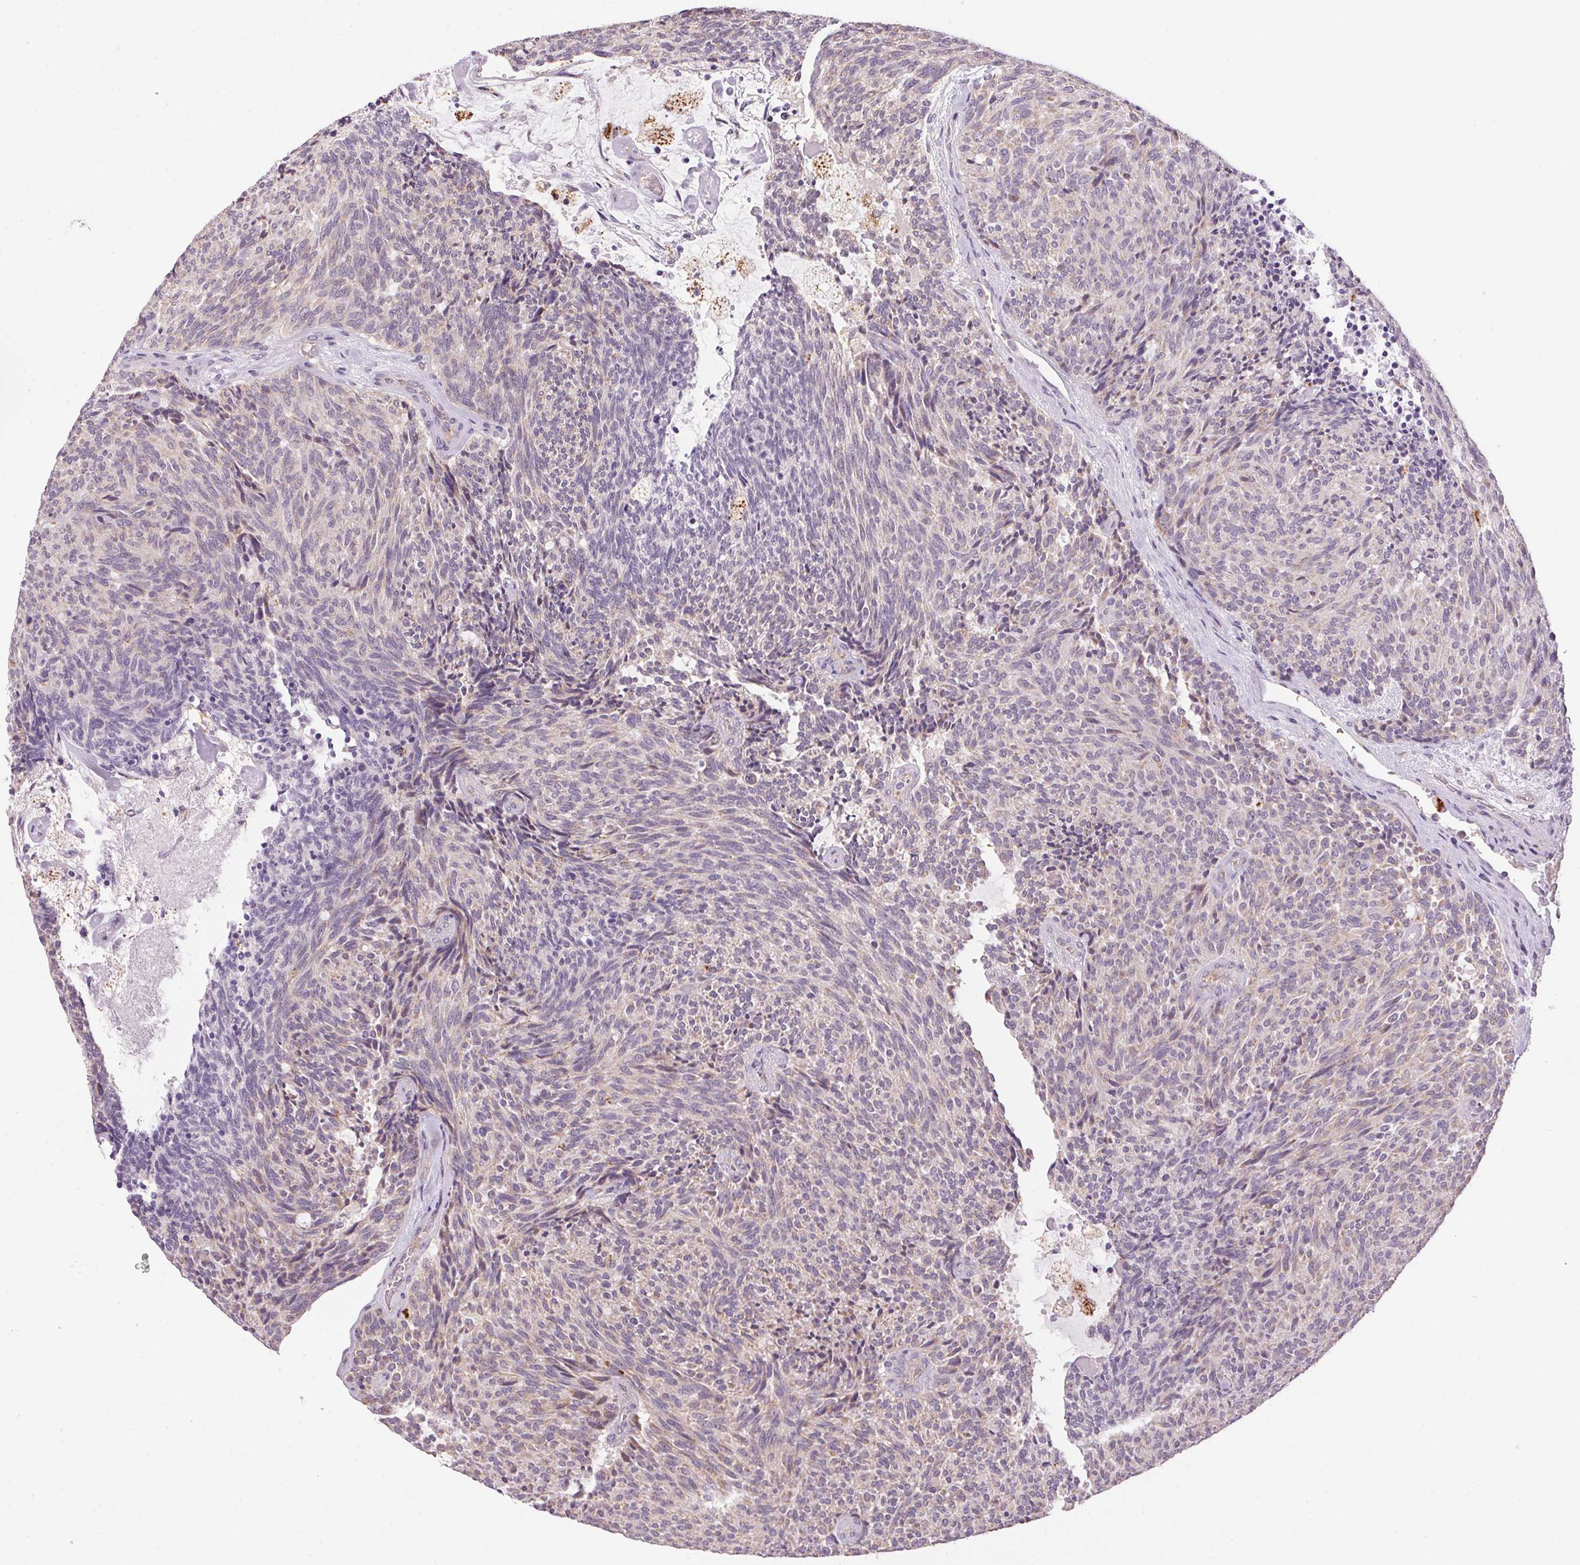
{"staining": {"intensity": "weak", "quantity": "<25%", "location": "cytoplasmic/membranous"}, "tissue": "carcinoid", "cell_type": "Tumor cells", "image_type": "cancer", "snomed": [{"axis": "morphology", "description": "Carcinoid, malignant, NOS"}, {"axis": "topography", "description": "Pancreas"}], "caption": "DAB immunohistochemical staining of human carcinoid demonstrates no significant positivity in tumor cells. The staining was performed using DAB to visualize the protein expression in brown, while the nuclei were stained in blue with hematoxylin (Magnification: 20x).", "gene": "ADH5", "patient": {"sex": "female", "age": 54}}